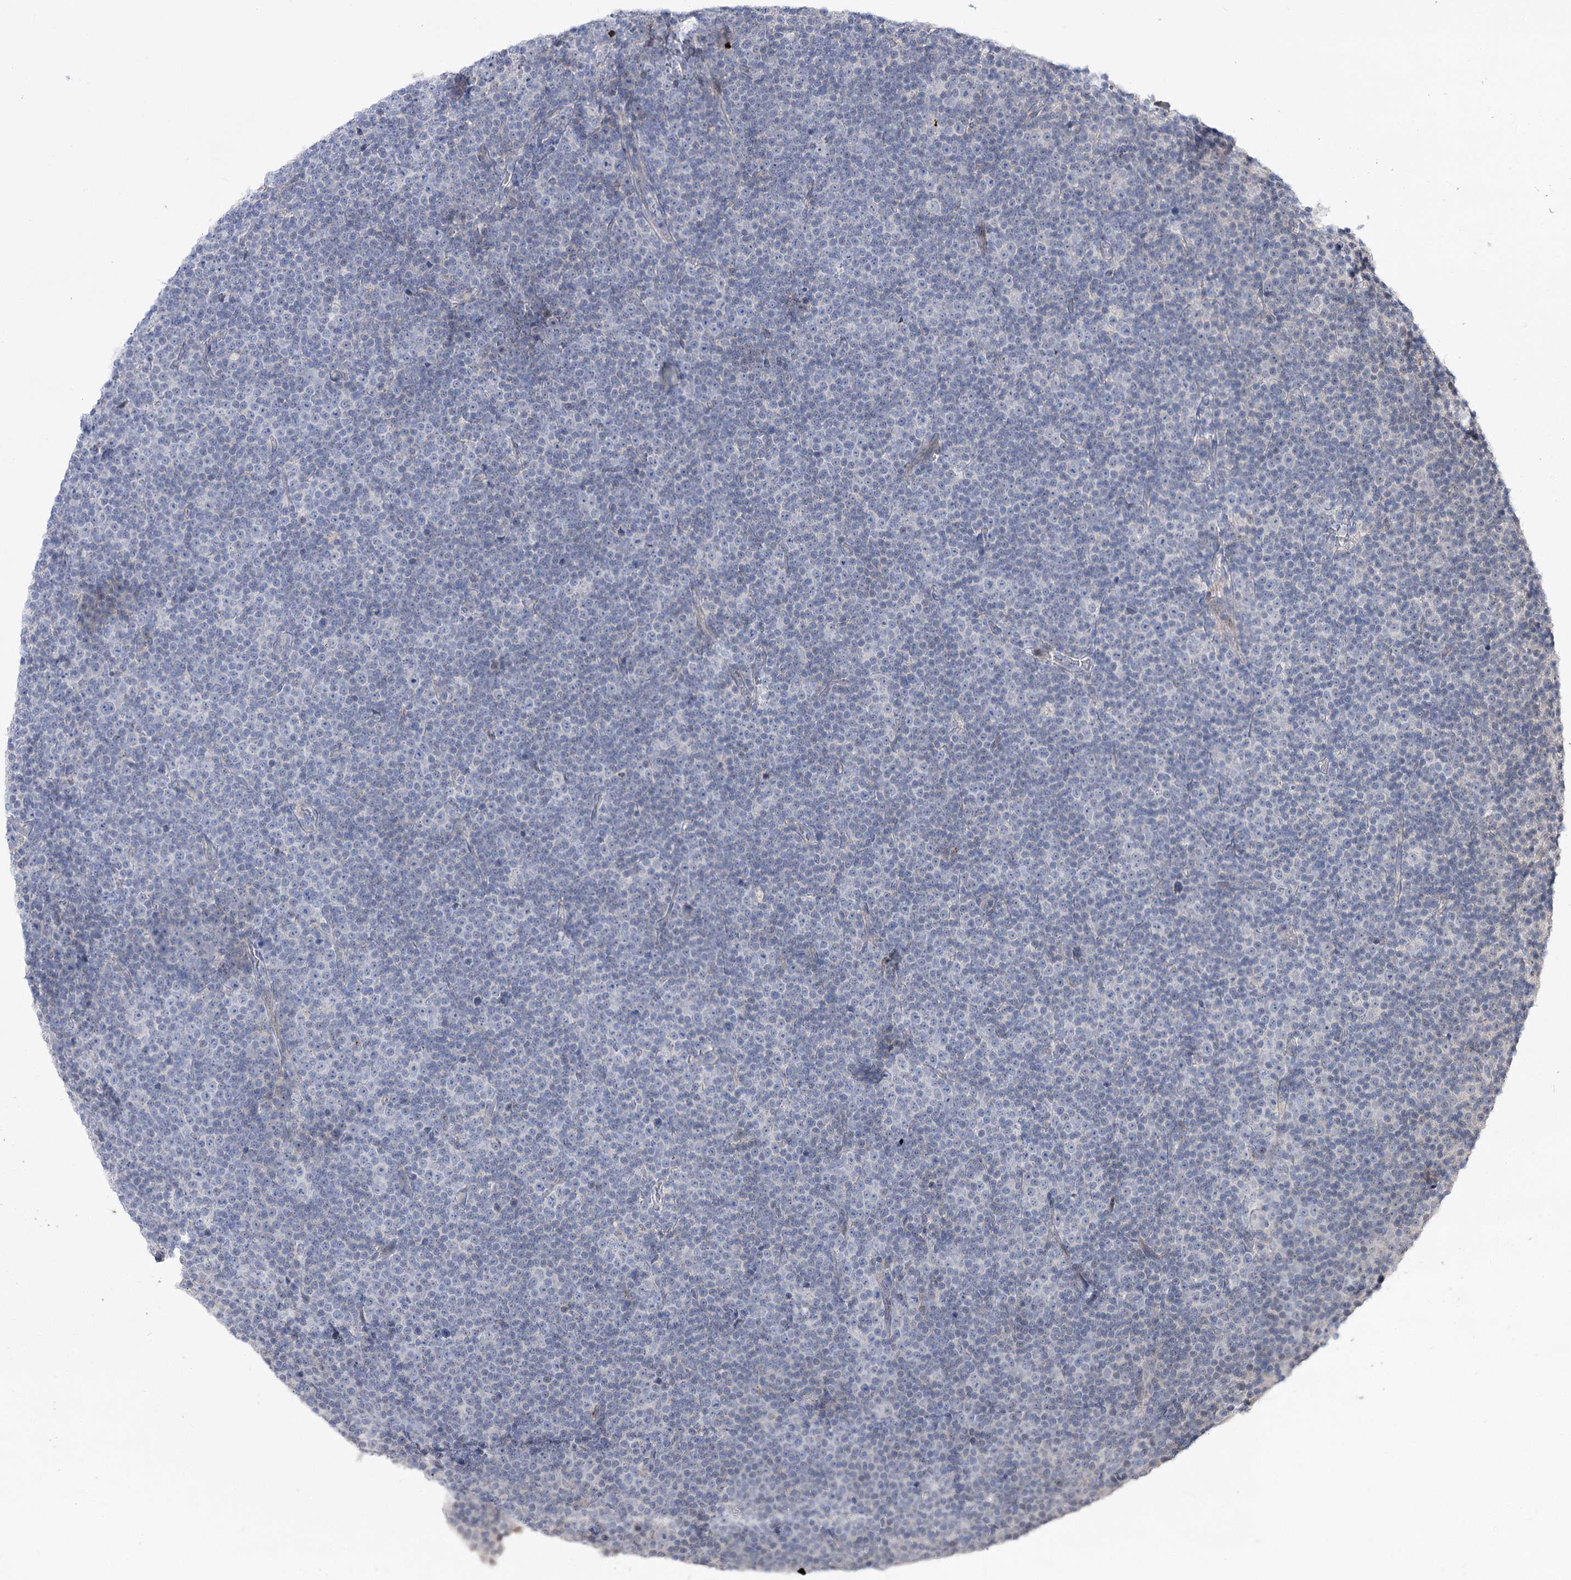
{"staining": {"intensity": "negative", "quantity": "none", "location": "none"}, "tissue": "lymphoma", "cell_type": "Tumor cells", "image_type": "cancer", "snomed": [{"axis": "morphology", "description": "Malignant lymphoma, non-Hodgkin's type, Low grade"}, {"axis": "topography", "description": "Lymph node"}], "caption": "Tumor cells are negative for protein expression in human lymphoma. (DAB (3,3'-diaminobenzidine) IHC visualized using brightfield microscopy, high magnification).", "gene": "ATP10B", "patient": {"sex": "female", "age": 67}}